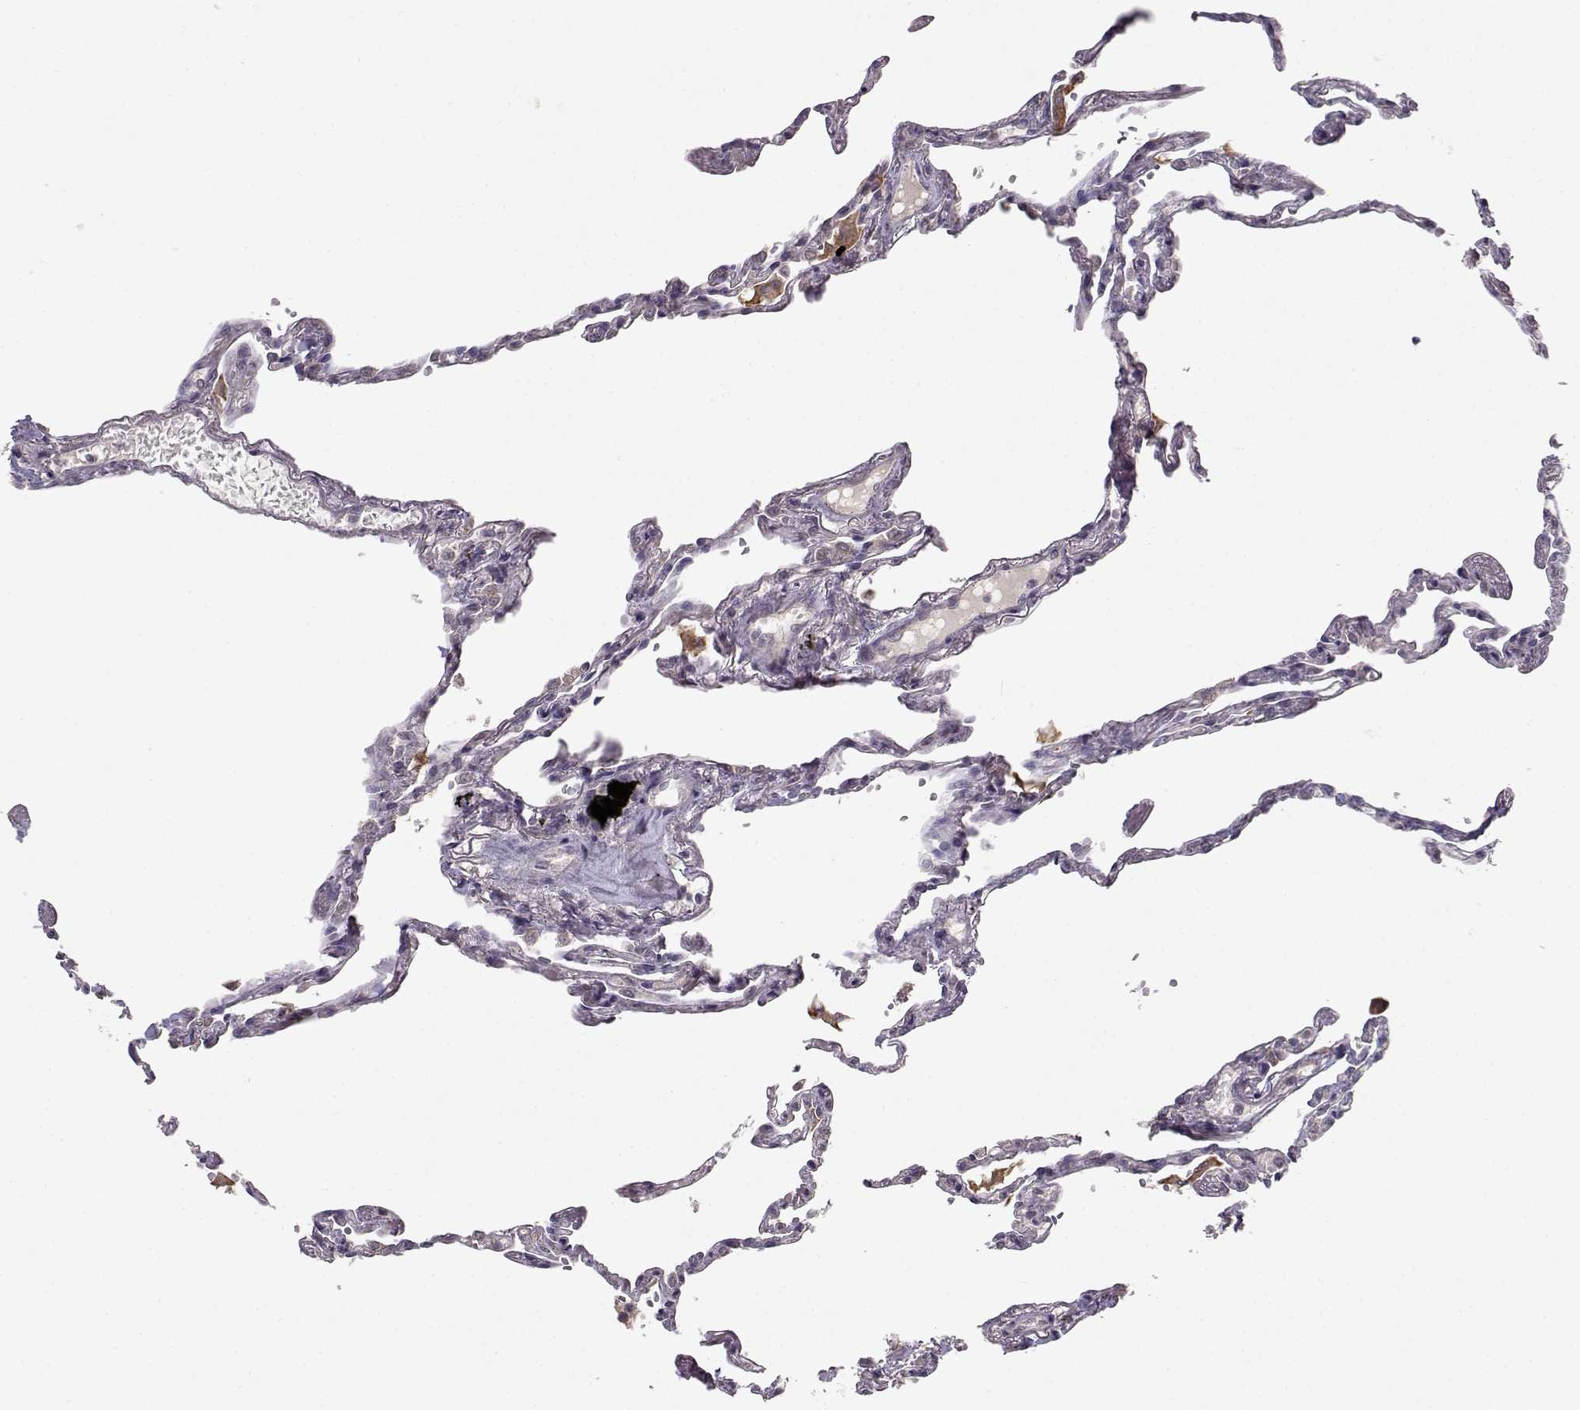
{"staining": {"intensity": "negative", "quantity": "none", "location": "none"}, "tissue": "lung", "cell_type": "Alveolar cells", "image_type": "normal", "snomed": [{"axis": "morphology", "description": "Normal tissue, NOS"}, {"axis": "topography", "description": "Lung"}], "caption": "A histopathology image of lung stained for a protein shows no brown staining in alveolar cells. (DAB immunohistochemistry visualized using brightfield microscopy, high magnification).", "gene": "BMX", "patient": {"sex": "male", "age": 78}}